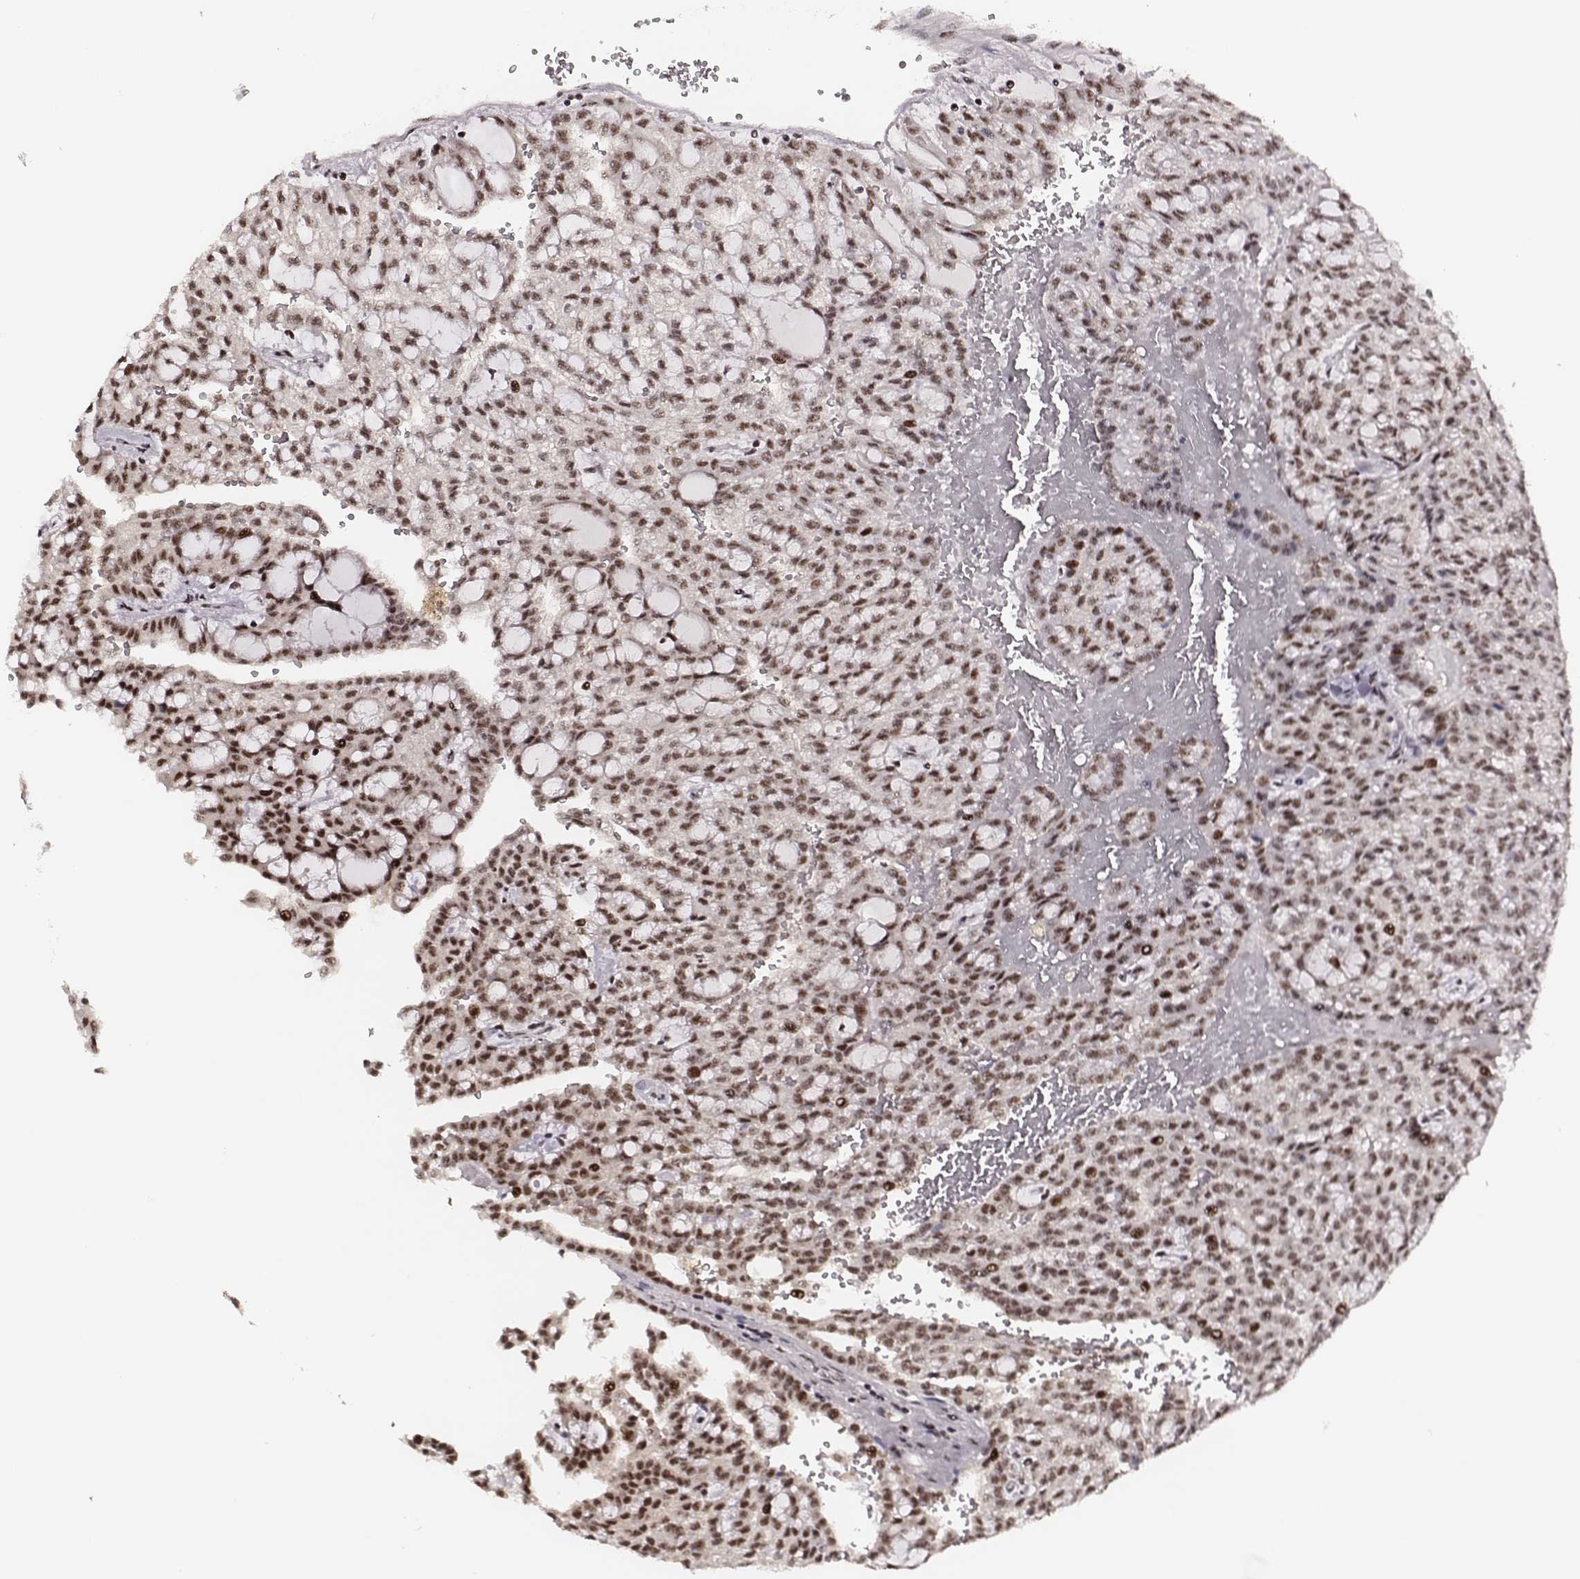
{"staining": {"intensity": "moderate", "quantity": ">75%", "location": "nuclear"}, "tissue": "renal cancer", "cell_type": "Tumor cells", "image_type": "cancer", "snomed": [{"axis": "morphology", "description": "Adenocarcinoma, NOS"}, {"axis": "topography", "description": "Kidney"}], "caption": "Renal cancer (adenocarcinoma) was stained to show a protein in brown. There is medium levels of moderate nuclear positivity in approximately >75% of tumor cells. (DAB IHC with brightfield microscopy, high magnification).", "gene": "PPARA", "patient": {"sex": "male", "age": 63}}